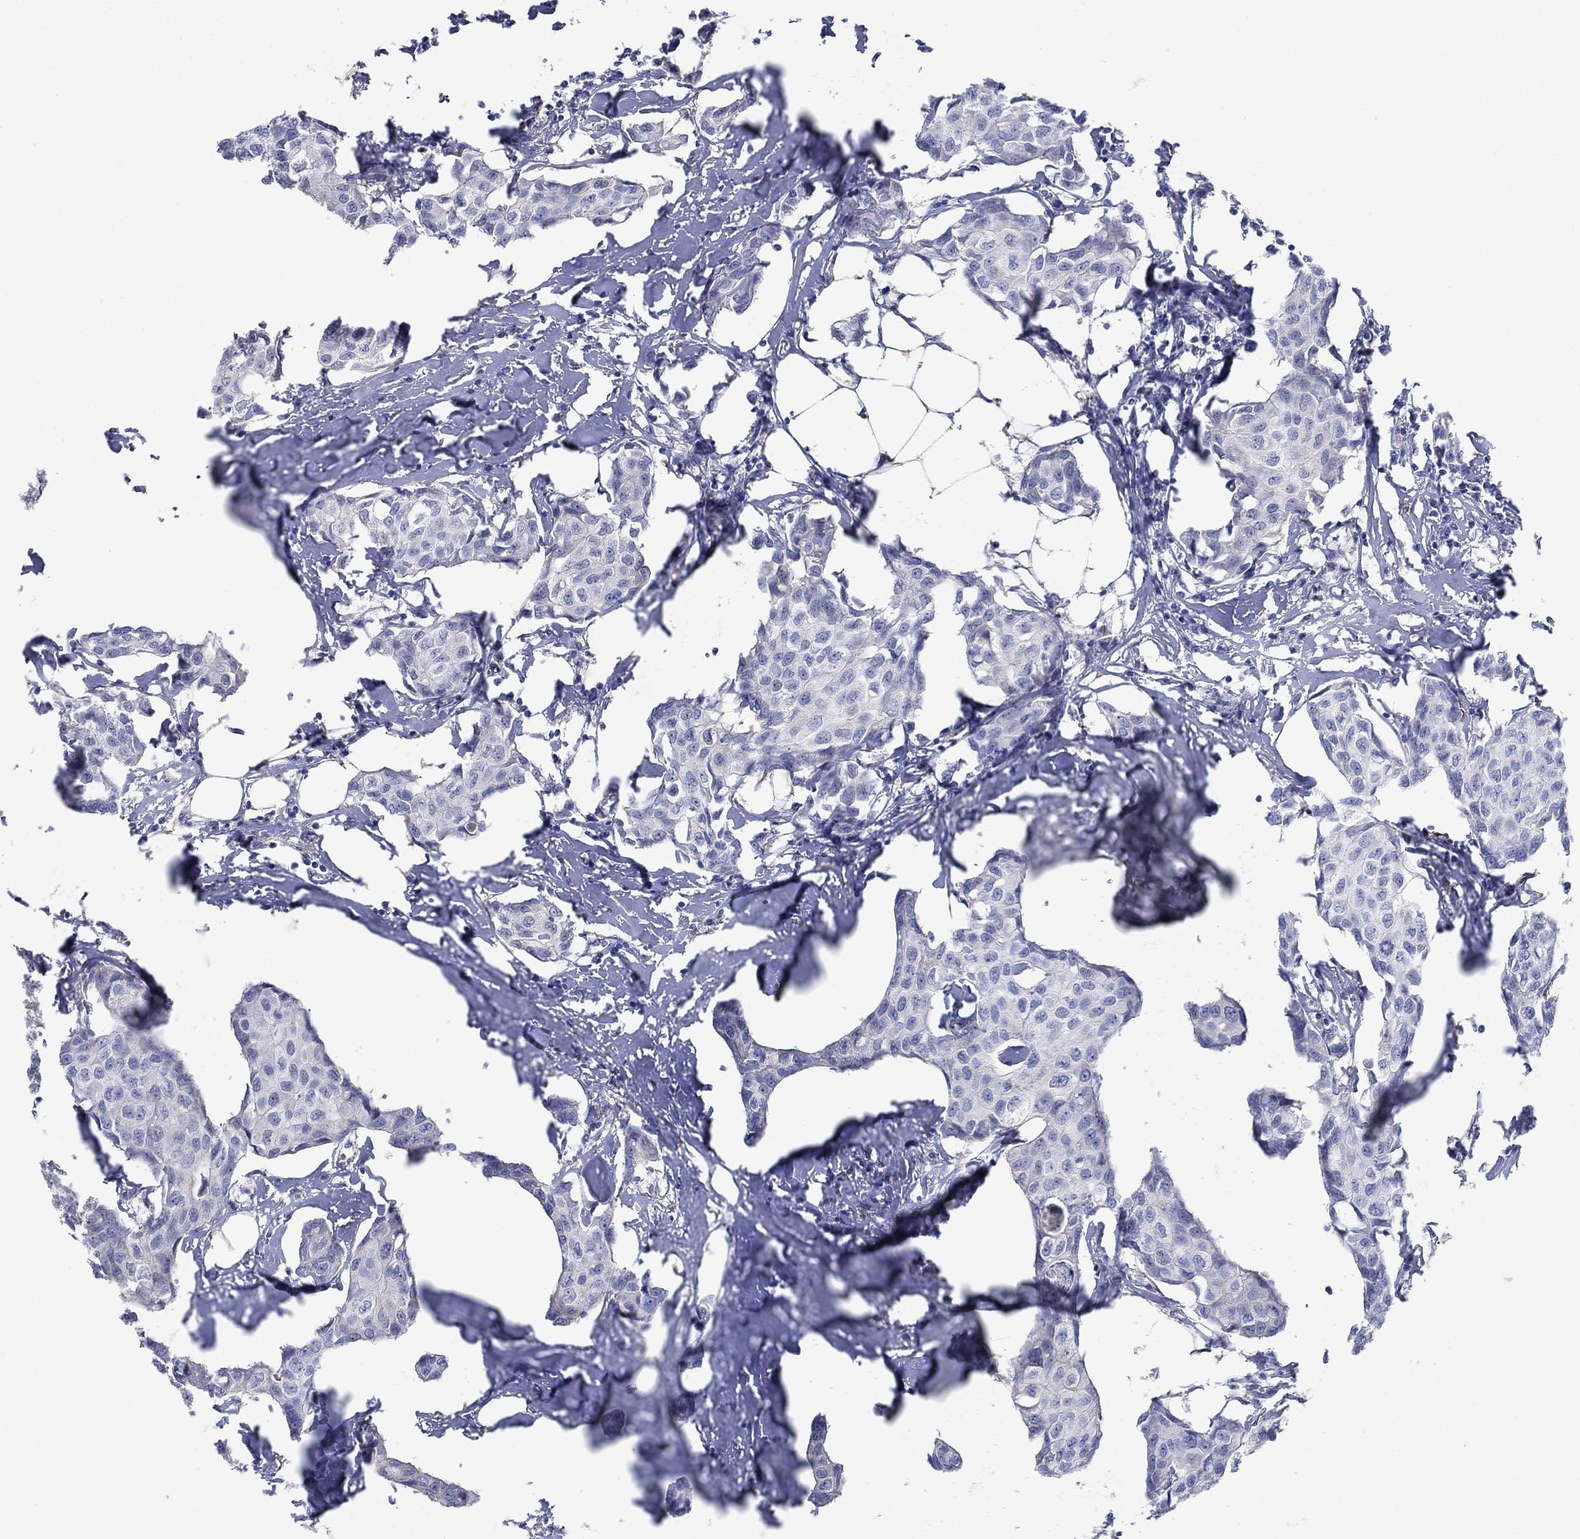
{"staining": {"intensity": "negative", "quantity": "none", "location": "none"}, "tissue": "breast cancer", "cell_type": "Tumor cells", "image_type": "cancer", "snomed": [{"axis": "morphology", "description": "Duct carcinoma"}, {"axis": "topography", "description": "Breast"}], "caption": "DAB (3,3'-diaminobenzidine) immunohistochemical staining of invasive ductal carcinoma (breast) displays no significant expression in tumor cells.", "gene": "REEP2", "patient": {"sex": "female", "age": 80}}